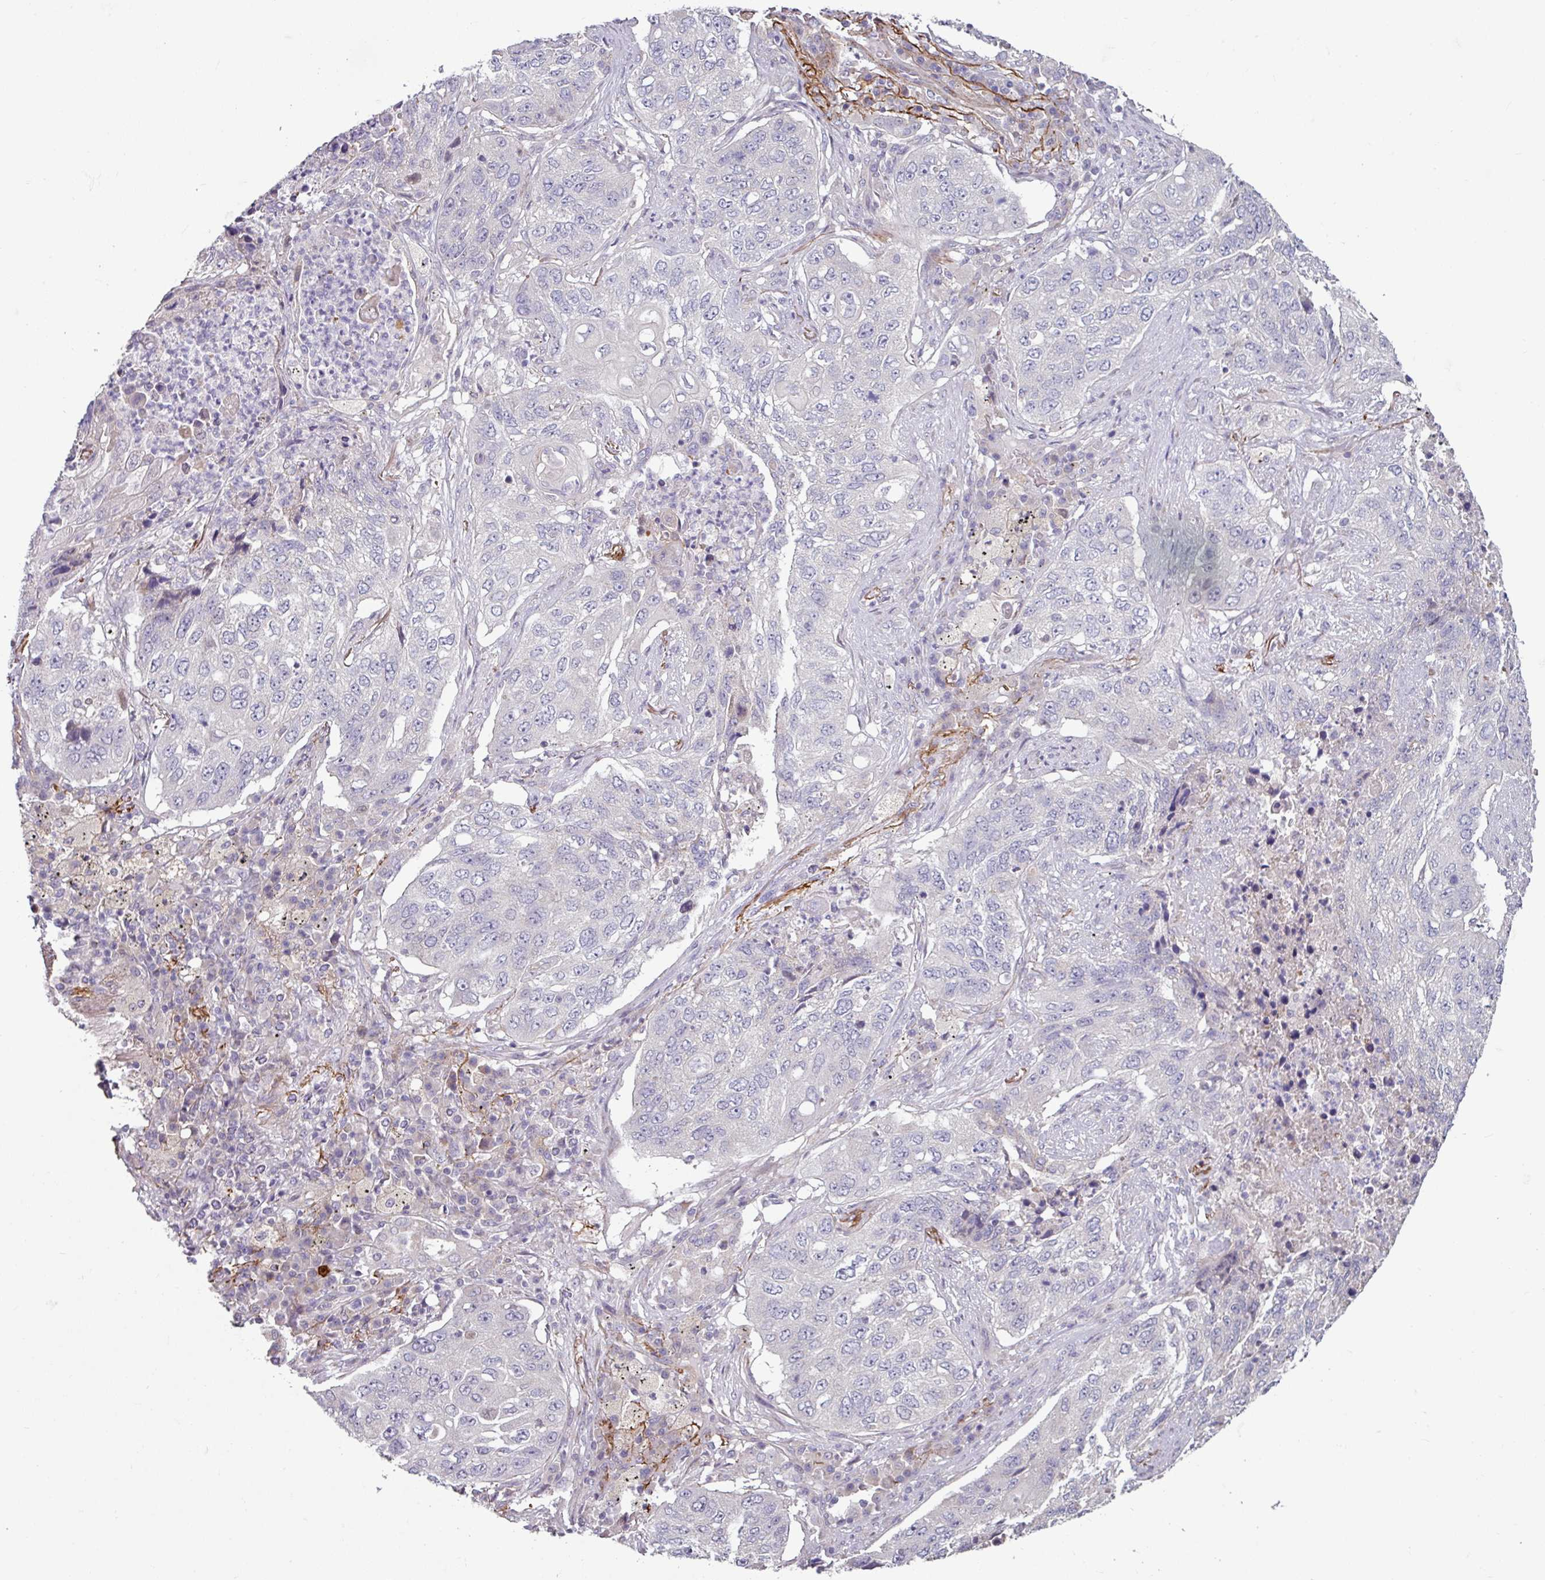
{"staining": {"intensity": "negative", "quantity": "none", "location": "none"}, "tissue": "lung cancer", "cell_type": "Tumor cells", "image_type": "cancer", "snomed": [{"axis": "morphology", "description": "Squamous cell carcinoma, NOS"}, {"axis": "topography", "description": "Lung"}], "caption": "Immunohistochemical staining of human lung squamous cell carcinoma reveals no significant positivity in tumor cells. The staining is performed using DAB brown chromogen with nuclei counter-stained in using hematoxylin.", "gene": "MTMR14", "patient": {"sex": "female", "age": 63}}